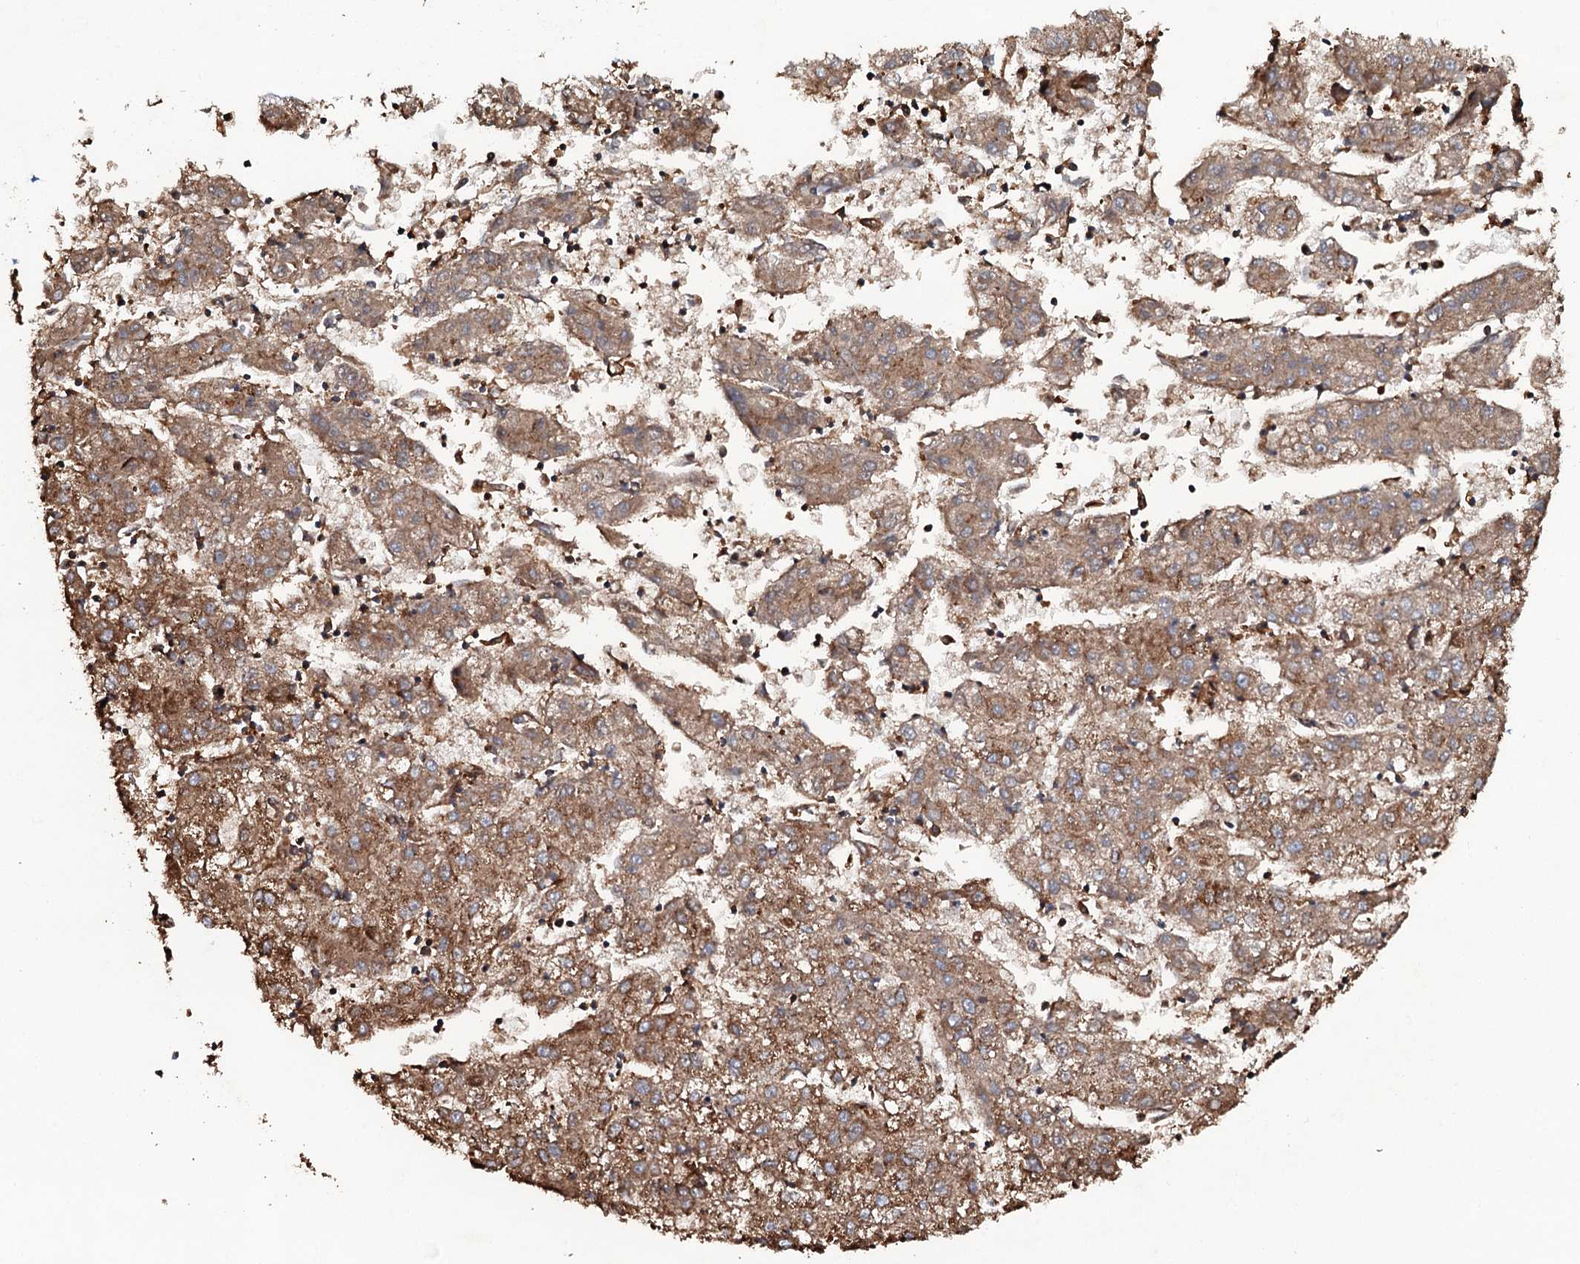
{"staining": {"intensity": "moderate", "quantity": ">75%", "location": "cytoplasmic/membranous"}, "tissue": "liver cancer", "cell_type": "Tumor cells", "image_type": "cancer", "snomed": [{"axis": "morphology", "description": "Carcinoma, Hepatocellular, NOS"}, {"axis": "topography", "description": "Liver"}], "caption": "This image exhibits liver cancer (hepatocellular carcinoma) stained with IHC to label a protein in brown. The cytoplasmic/membranous of tumor cells show moderate positivity for the protein. Nuclei are counter-stained blue.", "gene": "VWA8", "patient": {"sex": "male", "age": 72}}